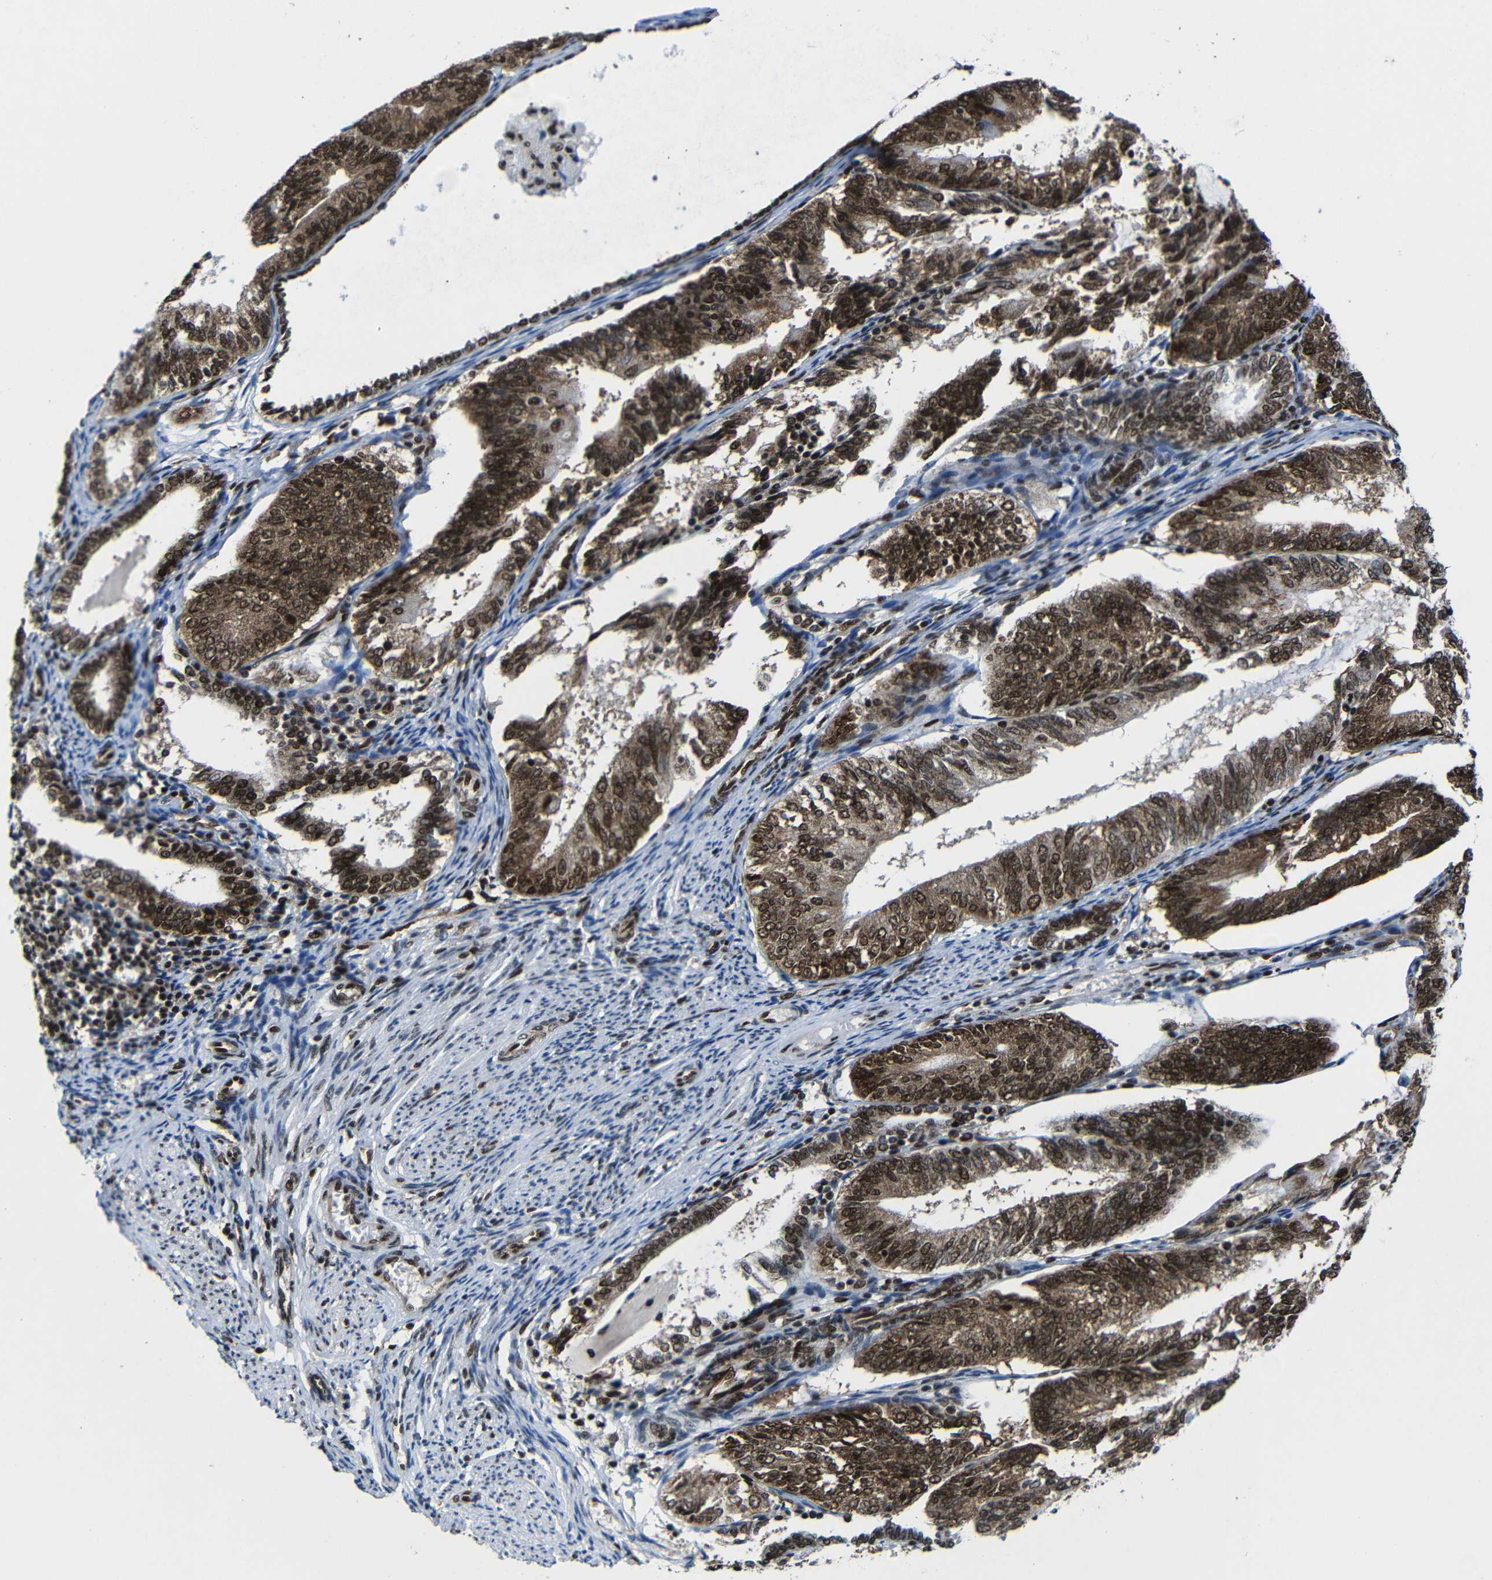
{"staining": {"intensity": "strong", "quantity": ">75%", "location": "nuclear"}, "tissue": "endometrial cancer", "cell_type": "Tumor cells", "image_type": "cancer", "snomed": [{"axis": "morphology", "description": "Adenocarcinoma, NOS"}, {"axis": "topography", "description": "Endometrium"}], "caption": "Immunohistochemistry micrograph of endometrial adenocarcinoma stained for a protein (brown), which exhibits high levels of strong nuclear staining in about >75% of tumor cells.", "gene": "PTBP1", "patient": {"sex": "female", "age": 81}}